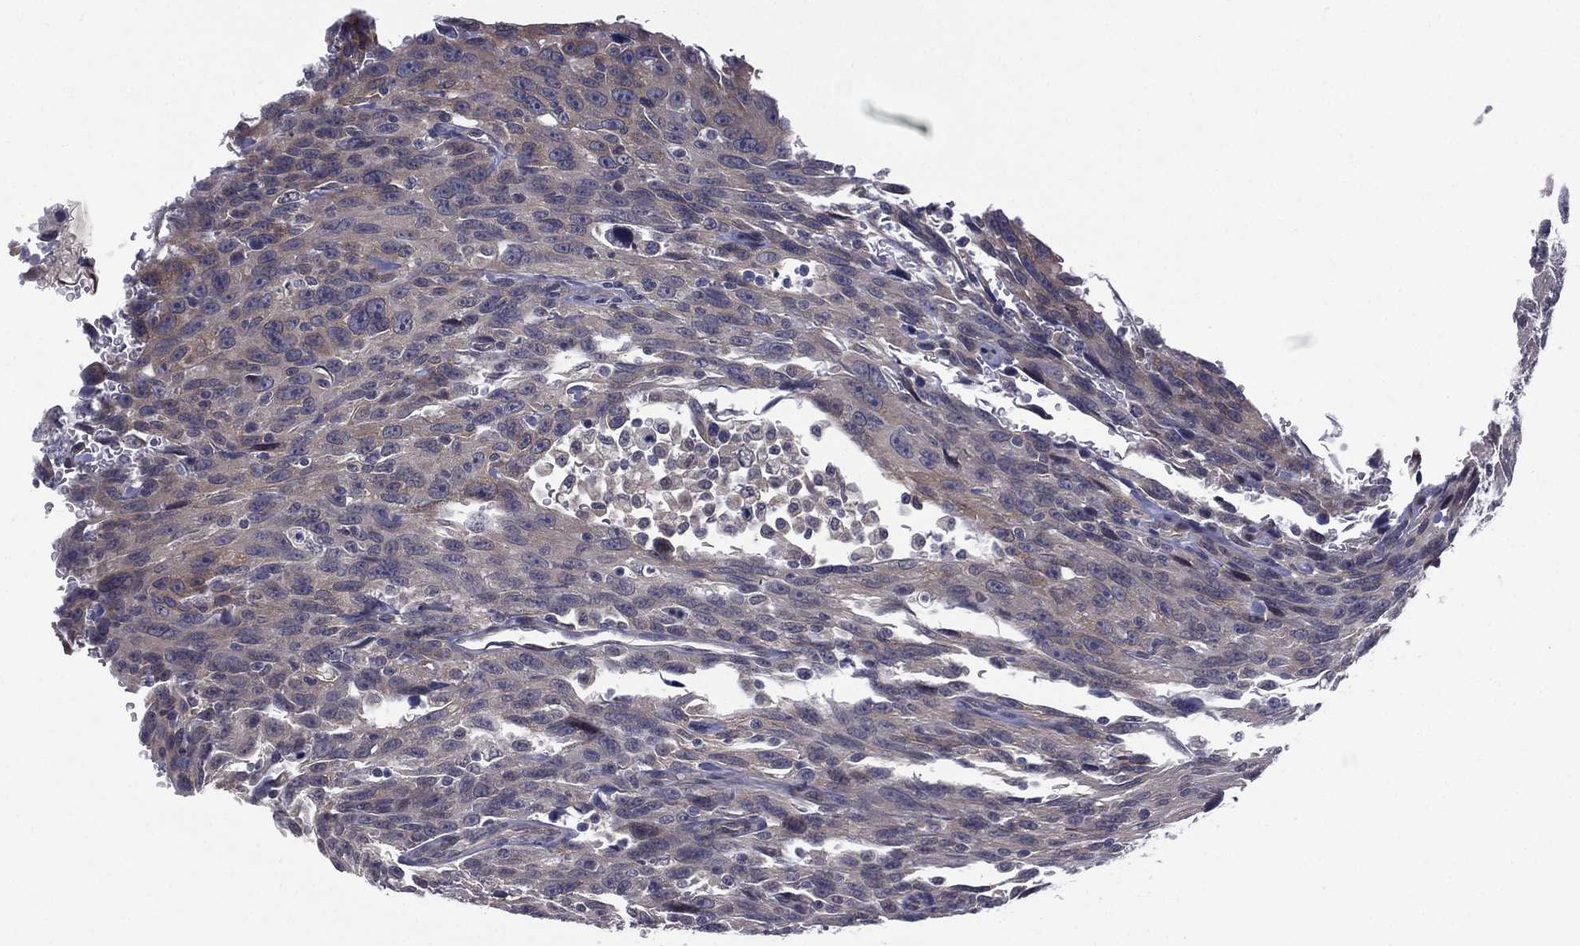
{"staining": {"intensity": "weak", "quantity": "25%-75%", "location": "cytoplasmic/membranous"}, "tissue": "urothelial cancer", "cell_type": "Tumor cells", "image_type": "cancer", "snomed": [{"axis": "morphology", "description": "Urothelial carcinoma, NOS"}, {"axis": "morphology", "description": "Urothelial carcinoma, High grade"}, {"axis": "topography", "description": "Urinary bladder"}], "caption": "Protein expression analysis of urothelial carcinoma (high-grade) displays weak cytoplasmic/membranous expression in approximately 25%-75% of tumor cells. (IHC, brightfield microscopy, high magnification).", "gene": "ACTRT2", "patient": {"sex": "female", "age": 73}}